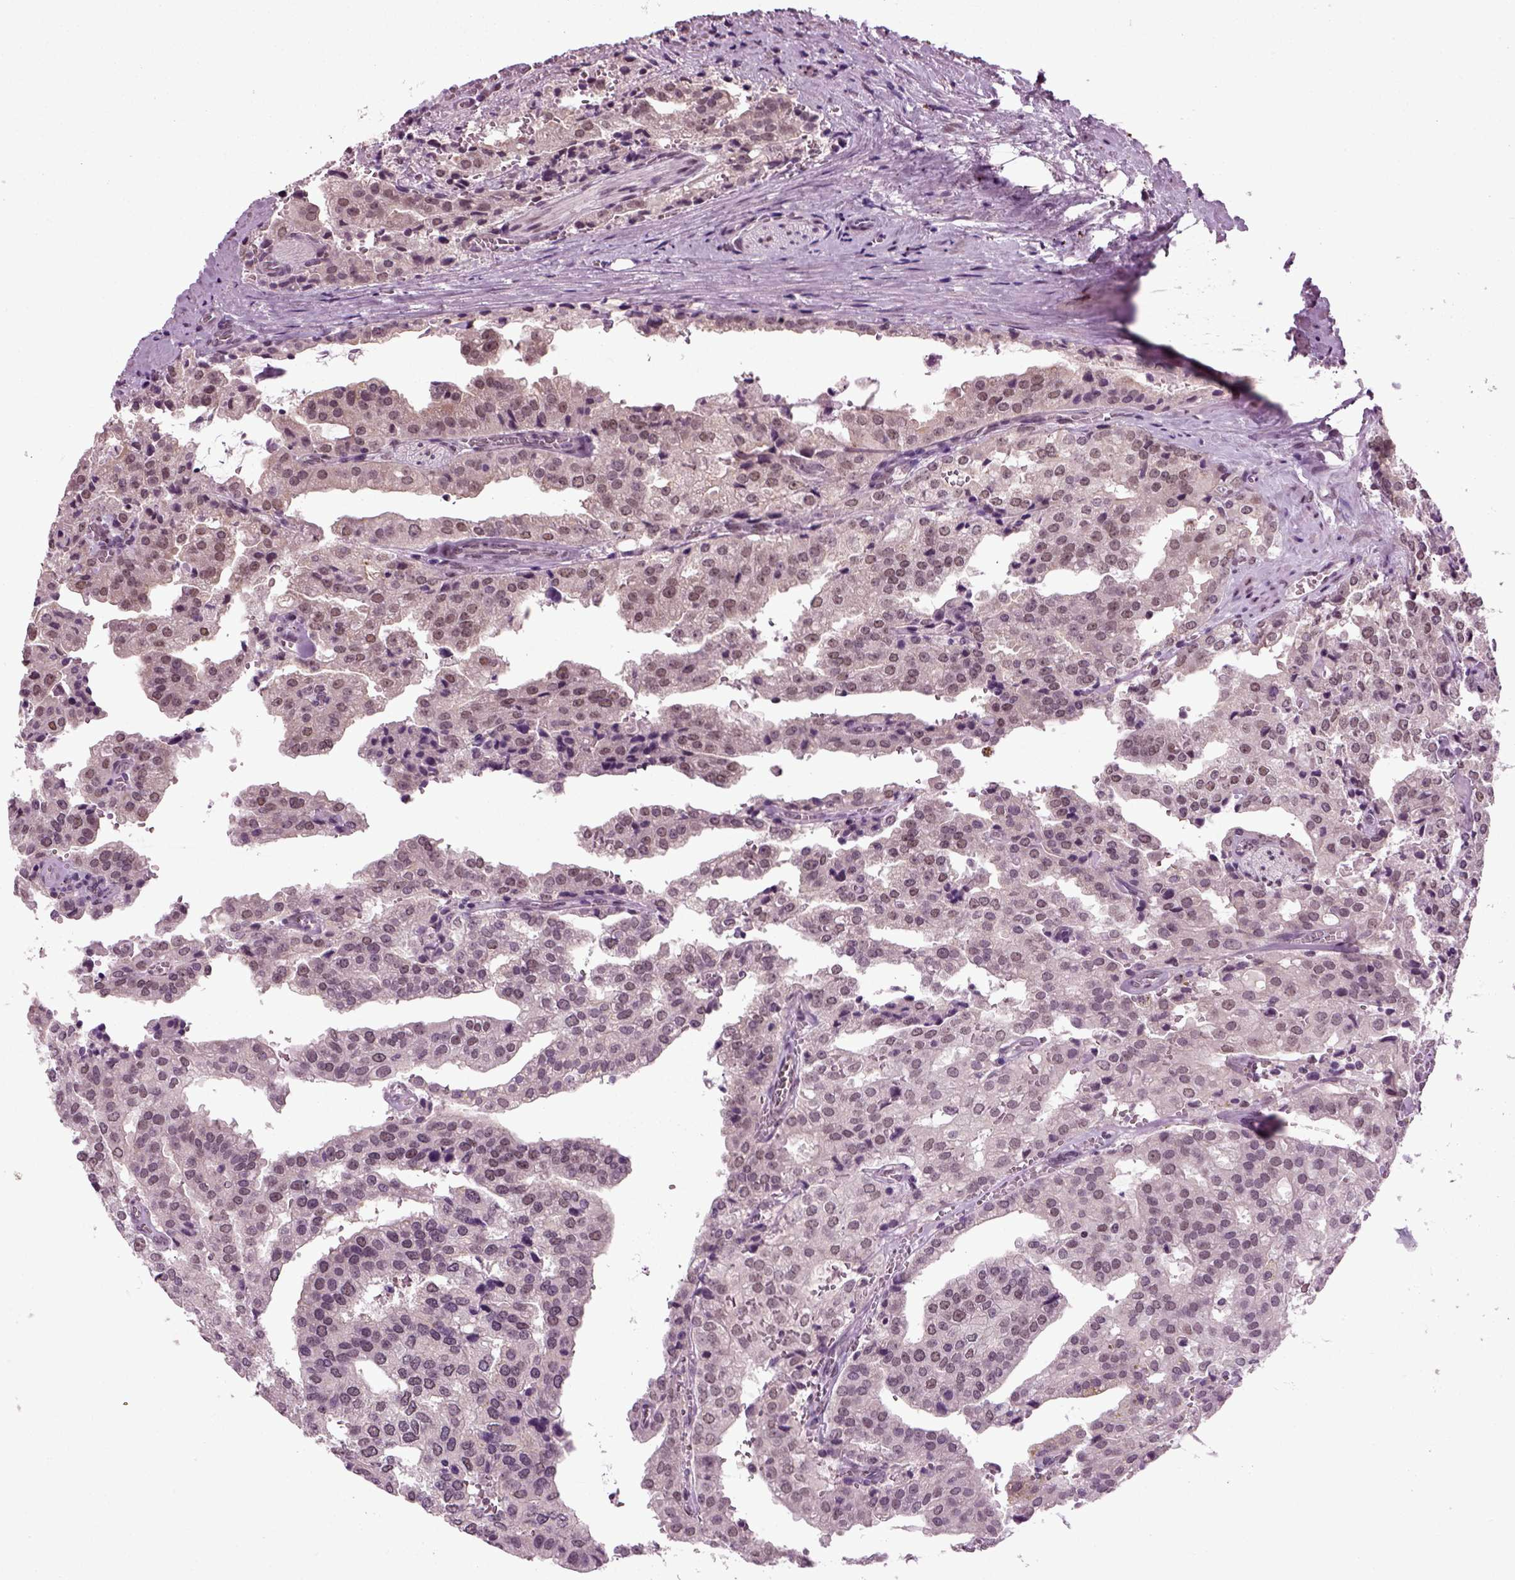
{"staining": {"intensity": "moderate", "quantity": "<25%", "location": "nuclear"}, "tissue": "prostate cancer", "cell_type": "Tumor cells", "image_type": "cancer", "snomed": [{"axis": "morphology", "description": "Adenocarcinoma, High grade"}, {"axis": "topography", "description": "Prostate"}], "caption": "An image showing moderate nuclear positivity in about <25% of tumor cells in prostate adenocarcinoma (high-grade), as visualized by brown immunohistochemical staining.", "gene": "RCOR3", "patient": {"sex": "male", "age": 68}}